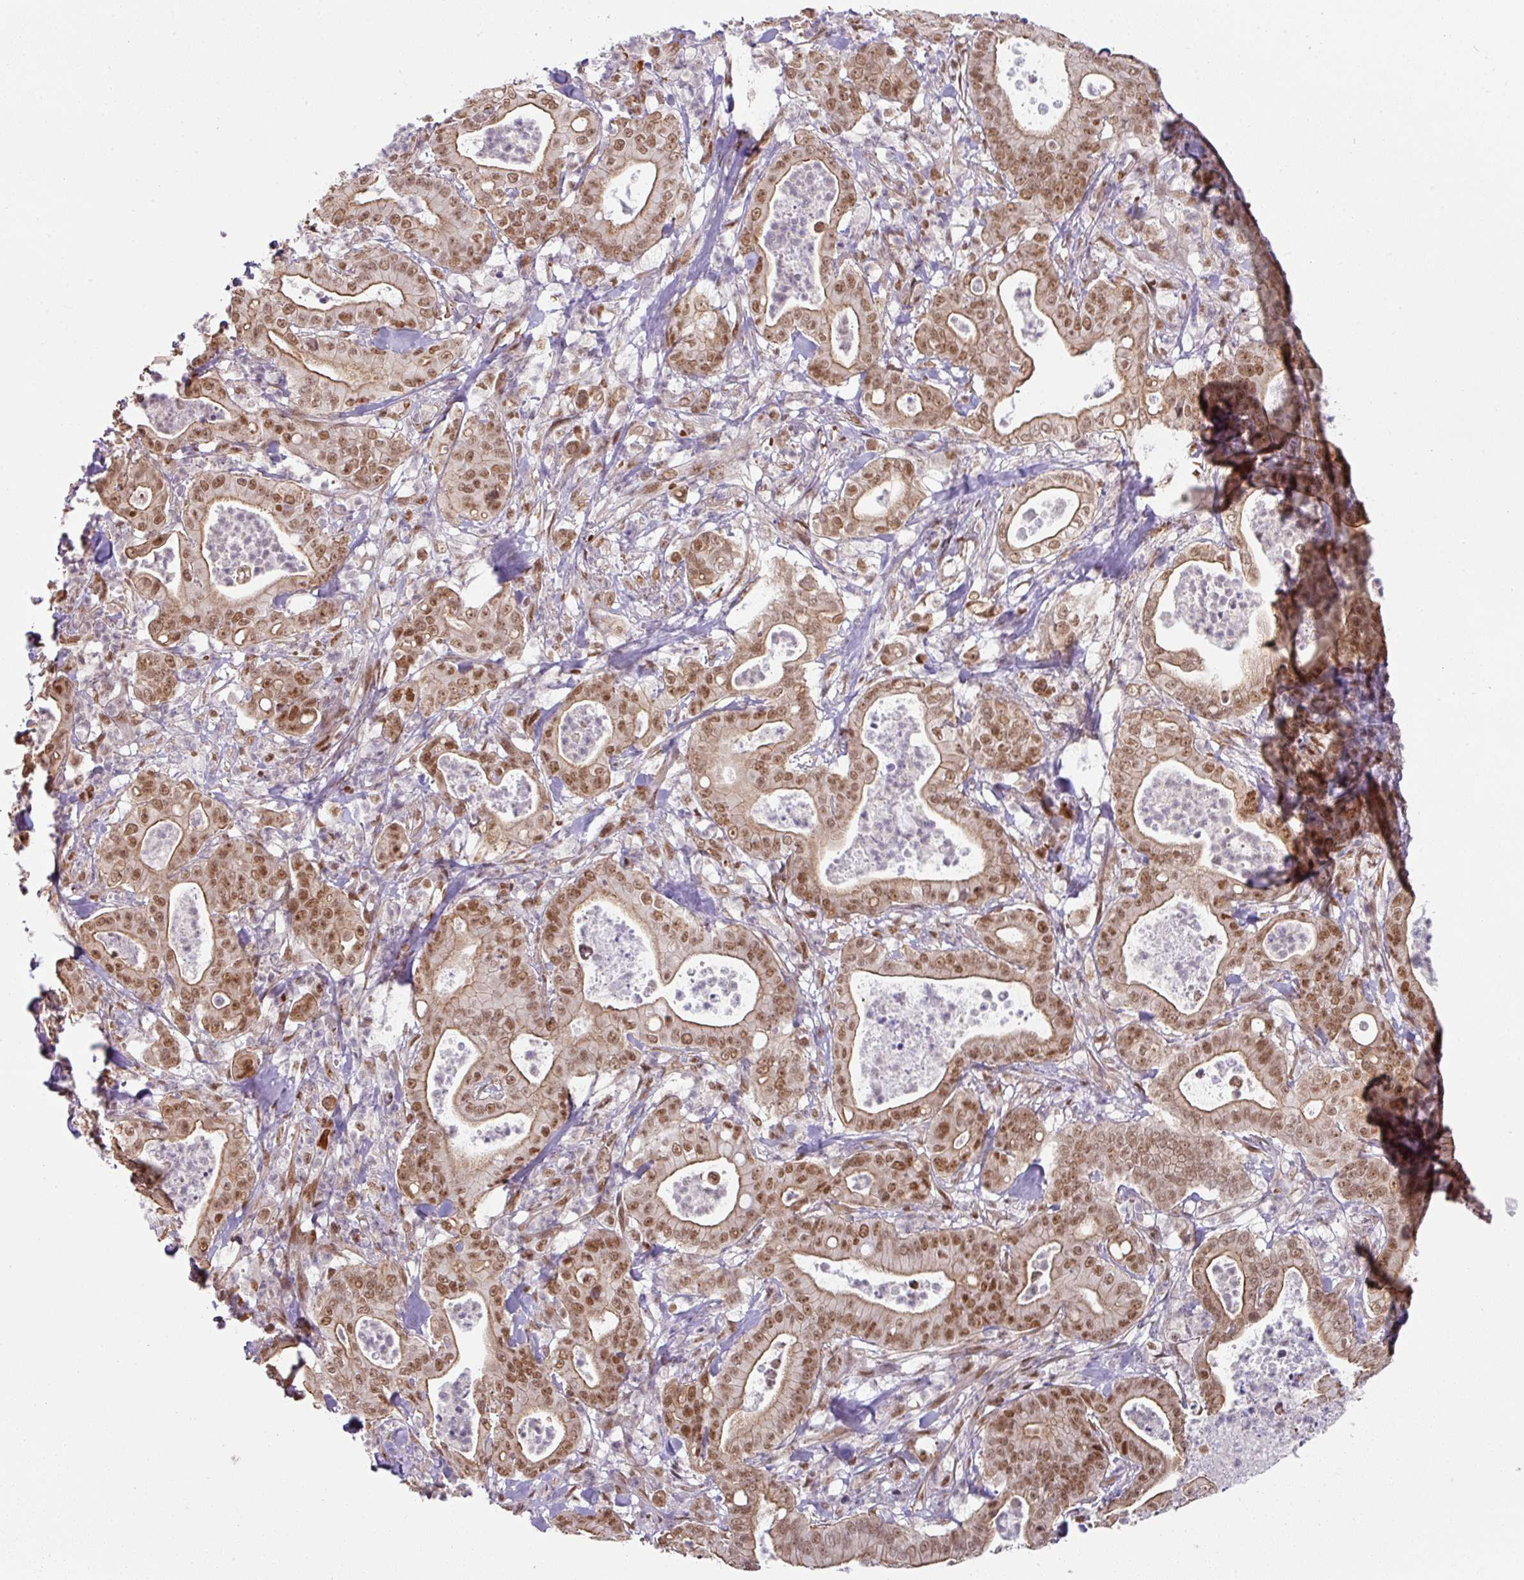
{"staining": {"intensity": "moderate", "quantity": ">75%", "location": "cytoplasmic/membranous,nuclear"}, "tissue": "pancreatic cancer", "cell_type": "Tumor cells", "image_type": "cancer", "snomed": [{"axis": "morphology", "description": "Adenocarcinoma, NOS"}, {"axis": "topography", "description": "Pancreas"}], "caption": "Adenocarcinoma (pancreatic) stained for a protein displays moderate cytoplasmic/membranous and nuclear positivity in tumor cells. Using DAB (brown) and hematoxylin (blue) stains, captured at high magnification using brightfield microscopy.", "gene": "NCOA5", "patient": {"sex": "male", "age": 71}}